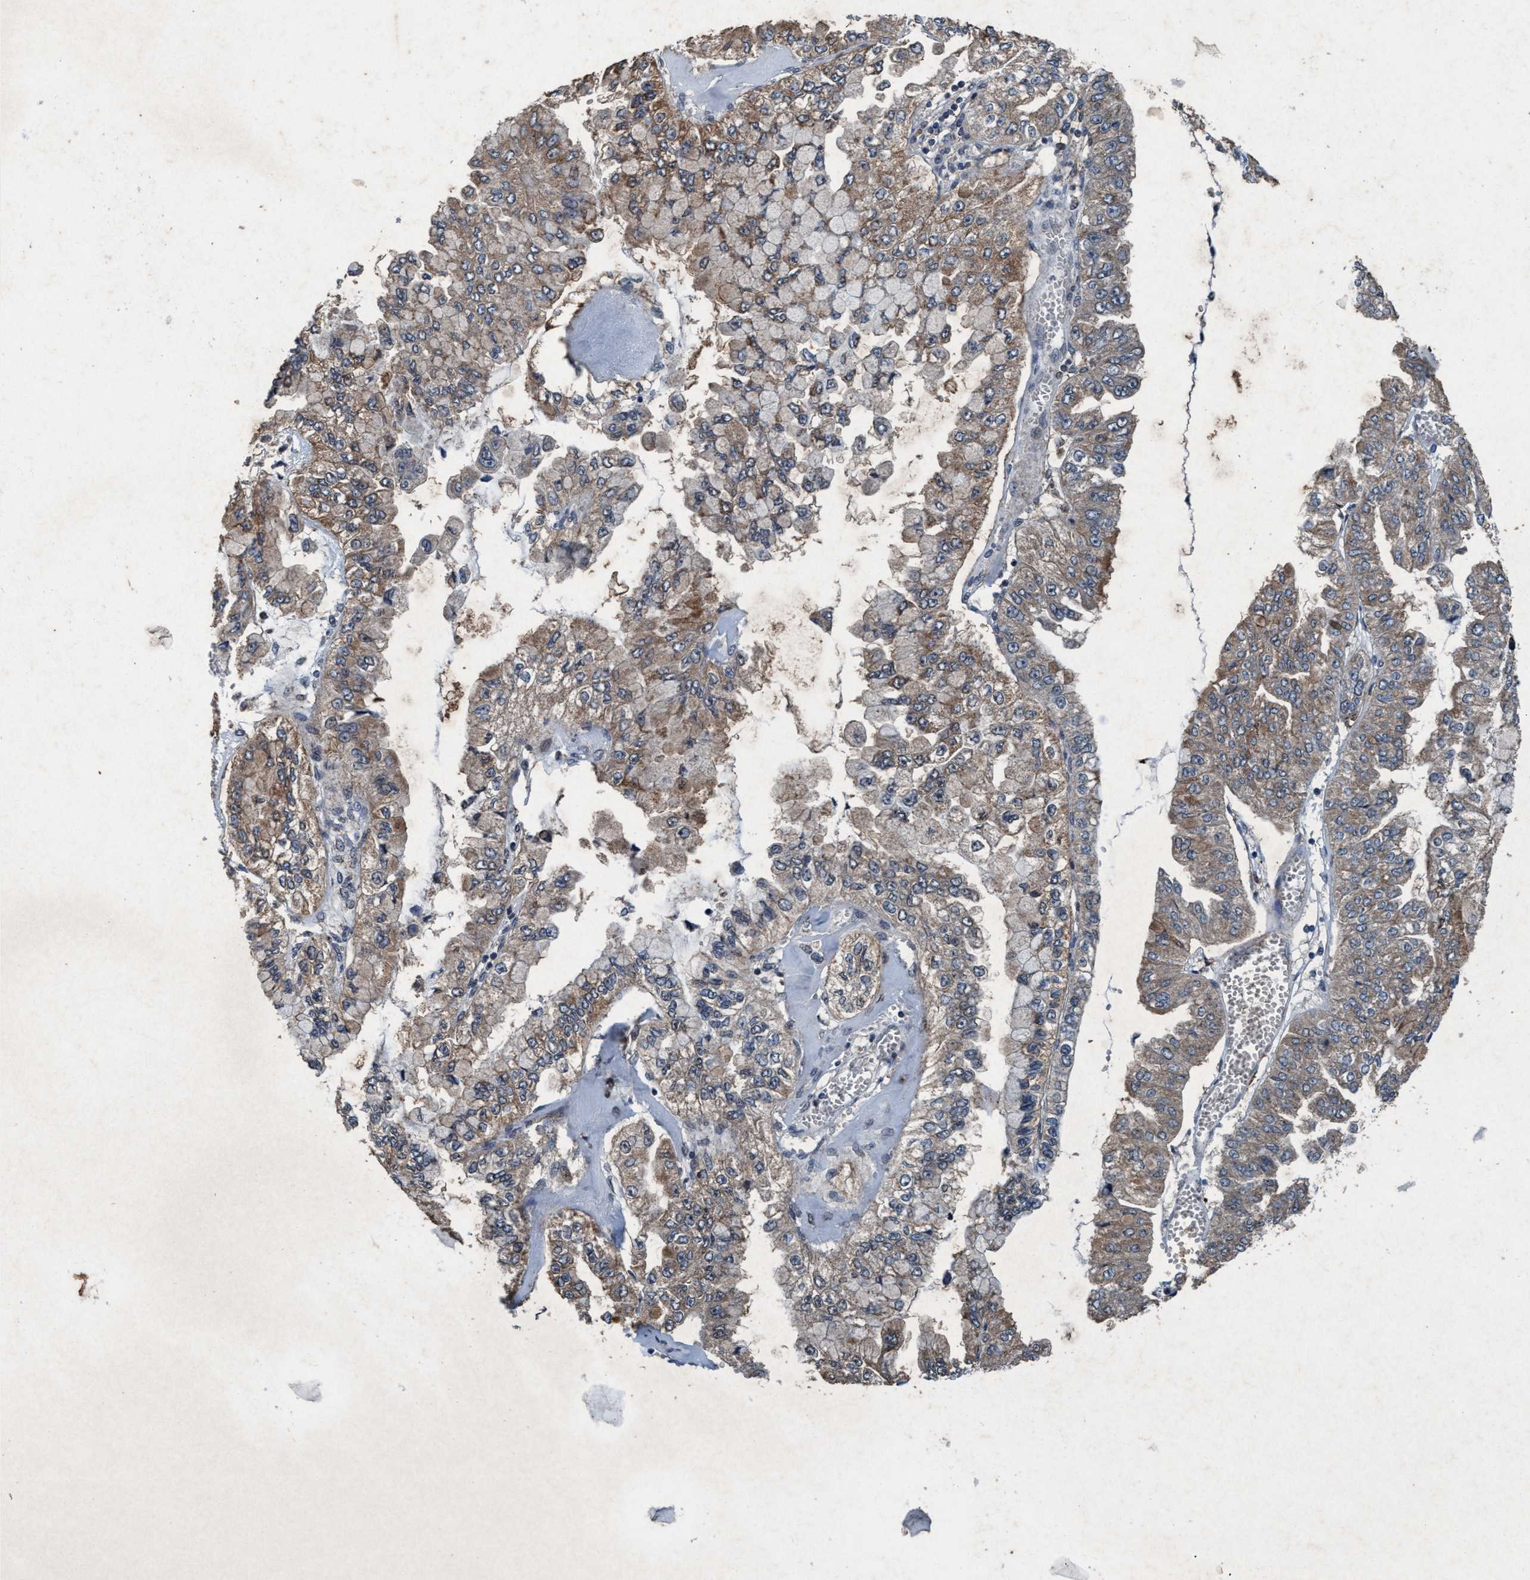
{"staining": {"intensity": "weak", "quantity": "25%-75%", "location": "cytoplasmic/membranous"}, "tissue": "liver cancer", "cell_type": "Tumor cells", "image_type": "cancer", "snomed": [{"axis": "morphology", "description": "Cholangiocarcinoma"}, {"axis": "topography", "description": "Liver"}], "caption": "Protein staining of liver cancer (cholangiocarcinoma) tissue exhibits weak cytoplasmic/membranous staining in about 25%-75% of tumor cells. (Stains: DAB in brown, nuclei in blue, Microscopy: brightfield microscopy at high magnification).", "gene": "AKT1S1", "patient": {"sex": "female", "age": 79}}